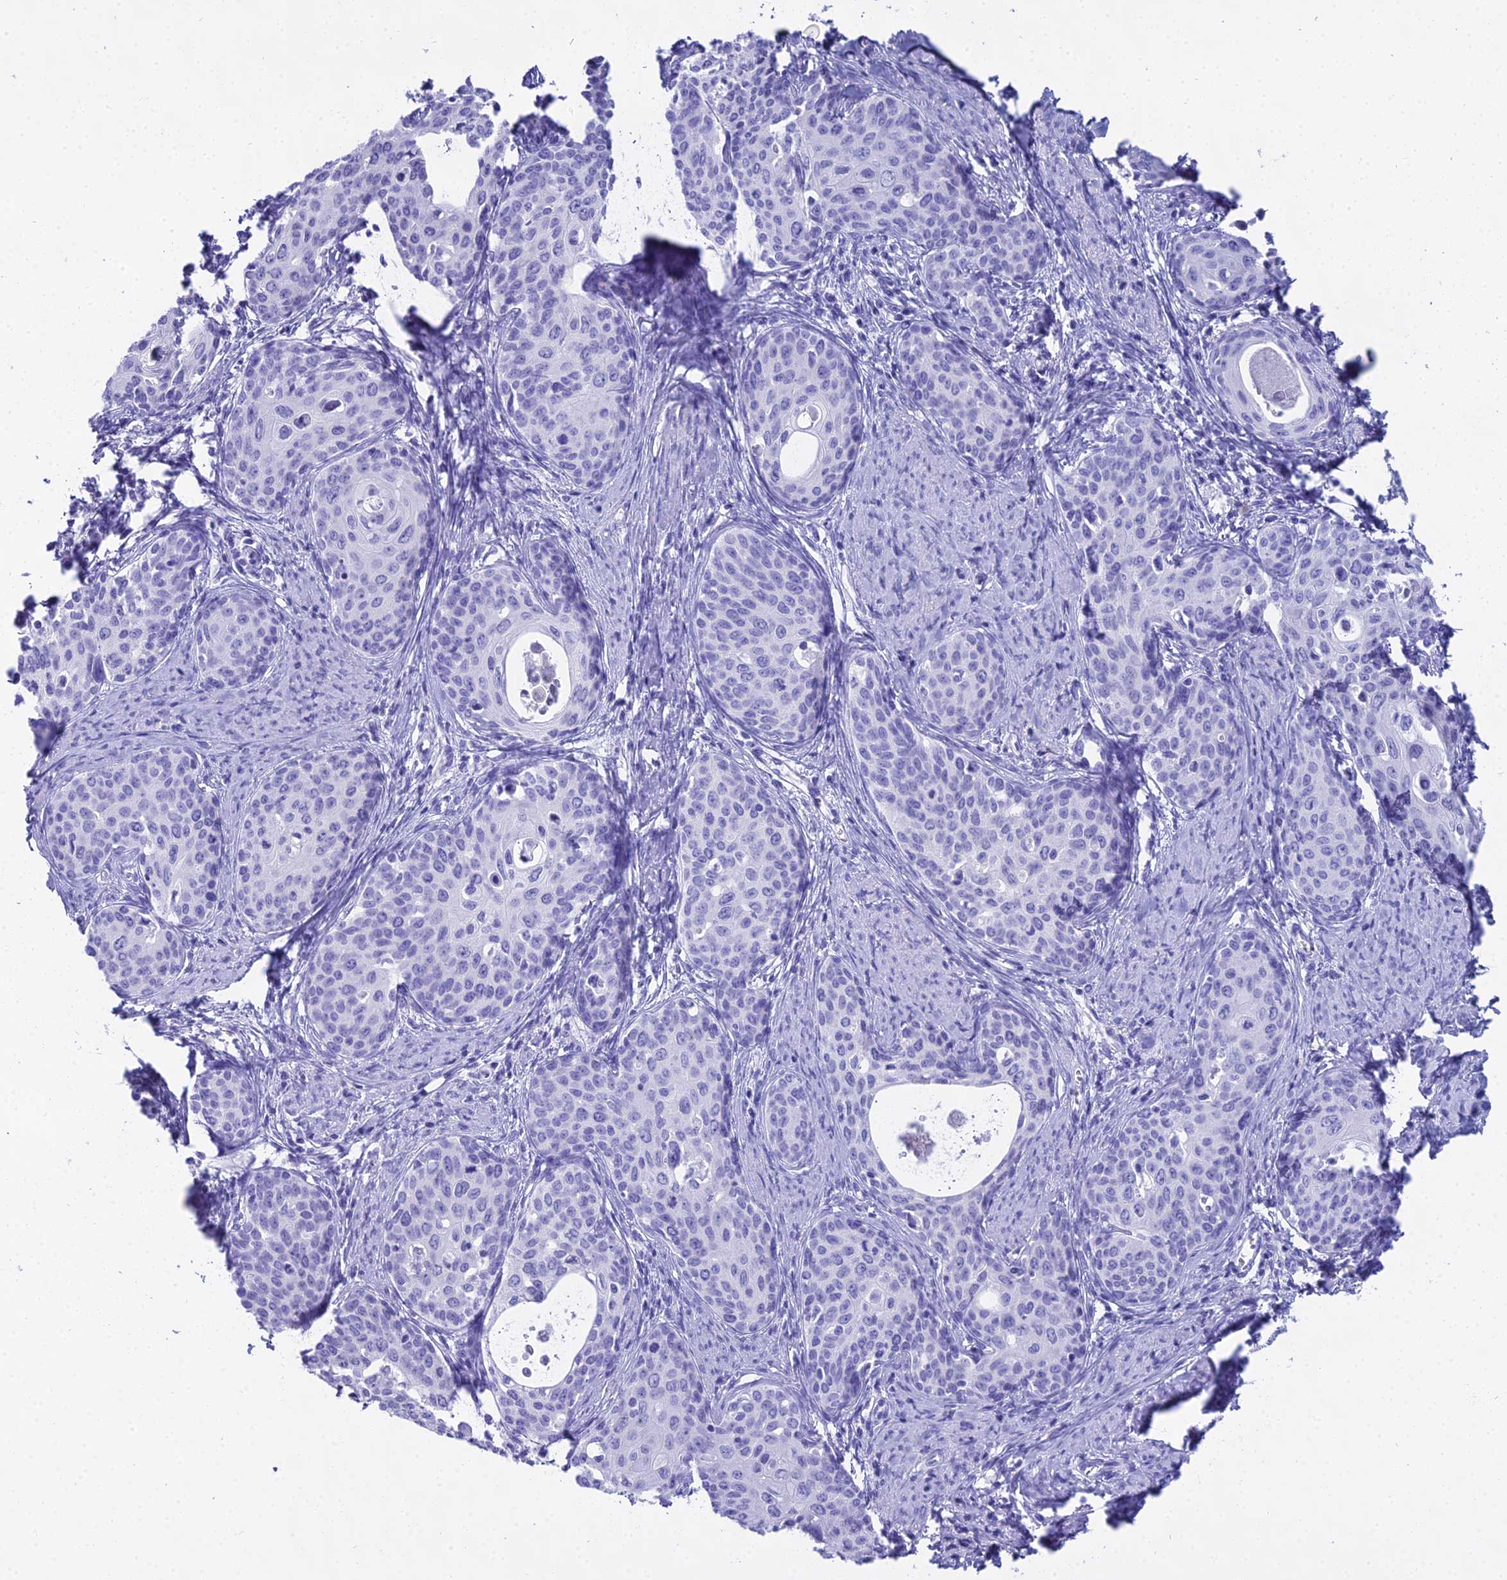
{"staining": {"intensity": "negative", "quantity": "none", "location": "none"}, "tissue": "cervical cancer", "cell_type": "Tumor cells", "image_type": "cancer", "snomed": [{"axis": "morphology", "description": "Squamous cell carcinoma, NOS"}, {"axis": "topography", "description": "Cervix"}], "caption": "Immunohistochemical staining of human squamous cell carcinoma (cervical) shows no significant positivity in tumor cells.", "gene": "CGB2", "patient": {"sex": "female", "age": 52}}